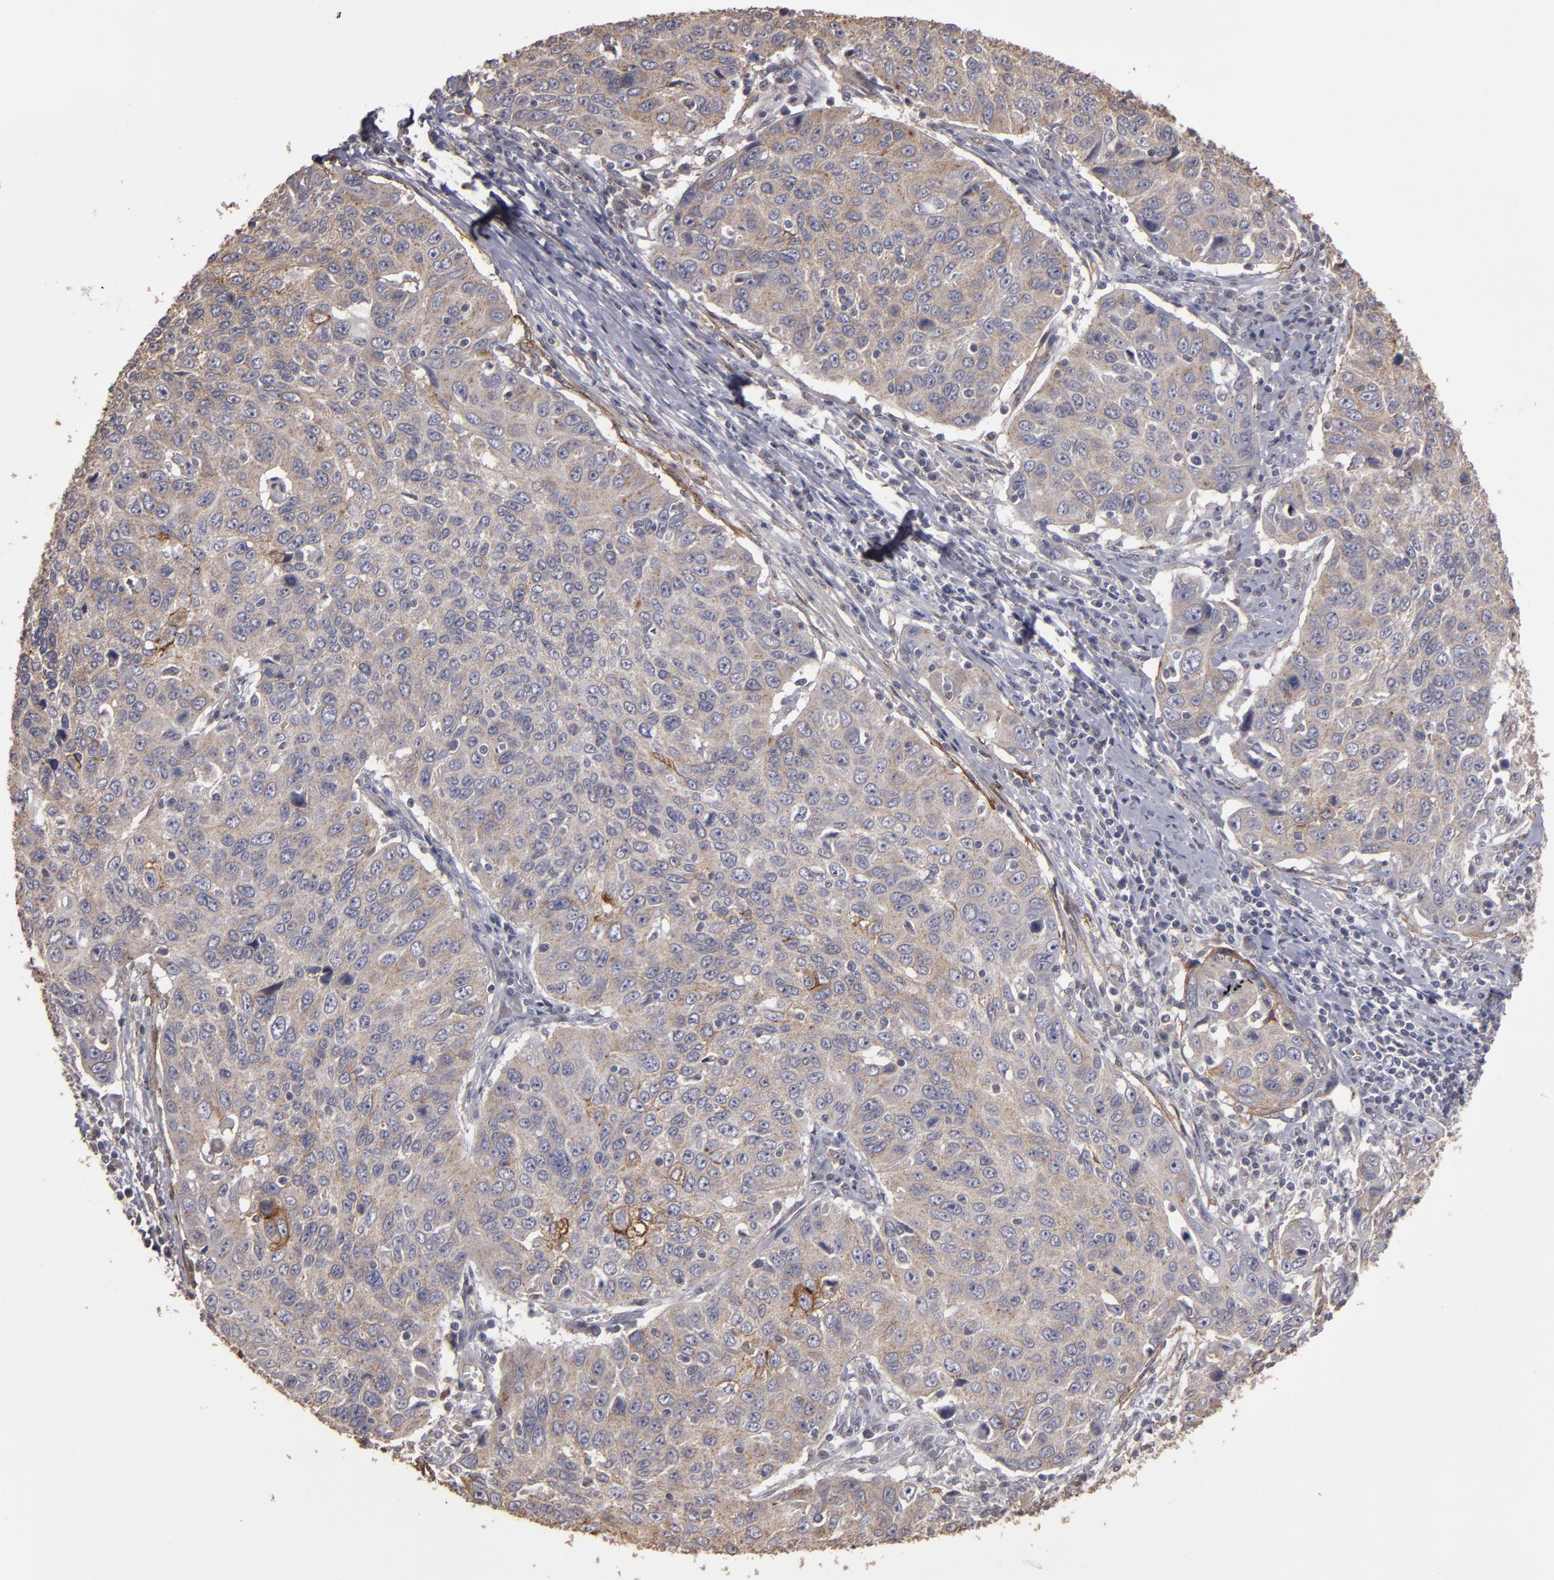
{"staining": {"intensity": "moderate", "quantity": ">75%", "location": "cytoplasmic/membranous"}, "tissue": "cervical cancer", "cell_type": "Tumor cells", "image_type": "cancer", "snomed": [{"axis": "morphology", "description": "Squamous cell carcinoma, NOS"}, {"axis": "topography", "description": "Cervix"}], "caption": "Protein staining reveals moderate cytoplasmic/membranous expression in about >75% of tumor cells in cervical cancer (squamous cell carcinoma).", "gene": "CD55", "patient": {"sex": "female", "age": 53}}